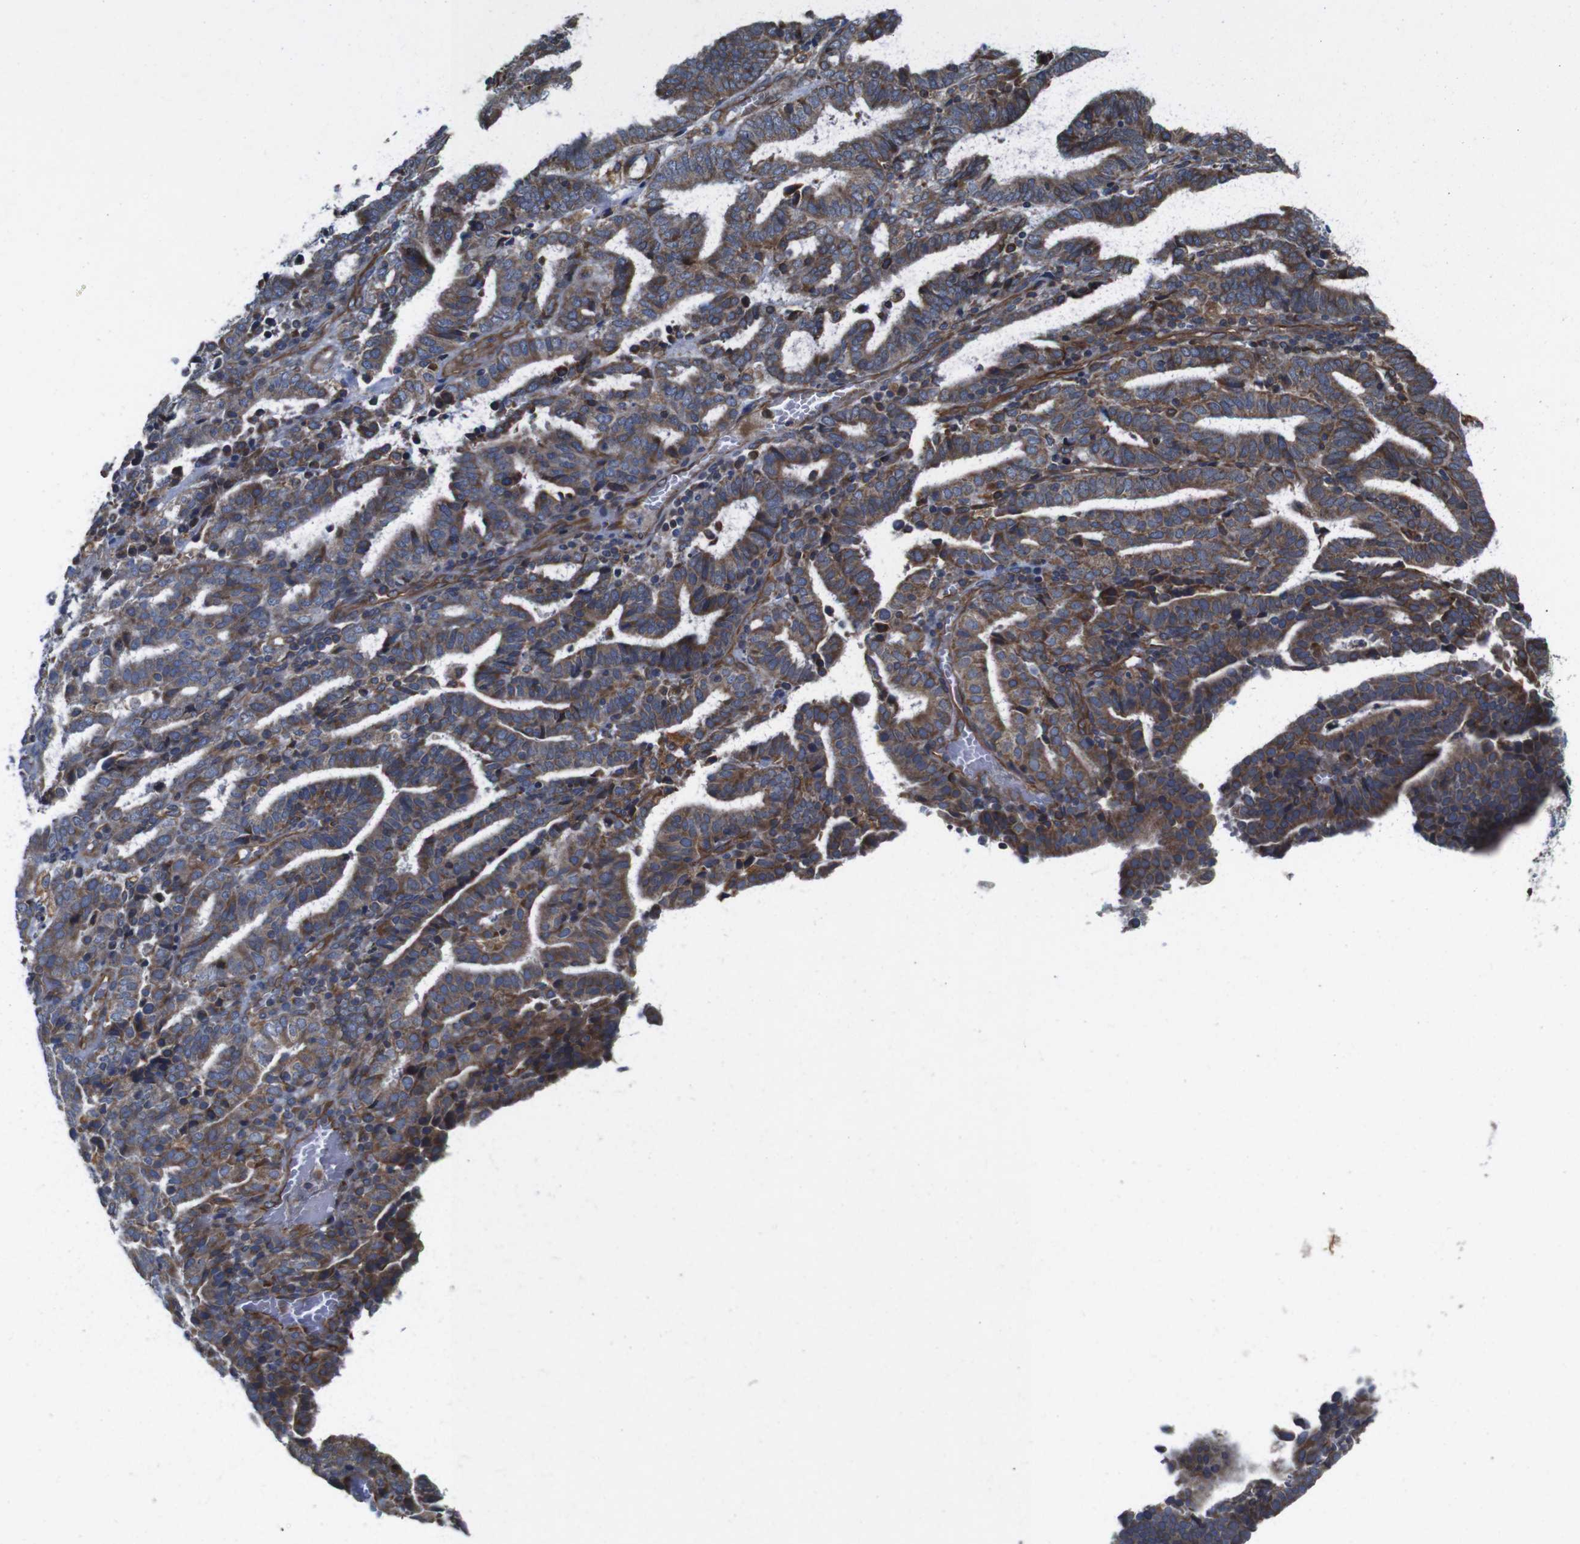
{"staining": {"intensity": "moderate", "quantity": ">75%", "location": "cytoplasmic/membranous"}, "tissue": "endometrial cancer", "cell_type": "Tumor cells", "image_type": "cancer", "snomed": [{"axis": "morphology", "description": "Adenocarcinoma, NOS"}, {"axis": "topography", "description": "Uterus"}], "caption": "Protein analysis of endometrial cancer (adenocarcinoma) tissue exhibits moderate cytoplasmic/membranous expression in approximately >75% of tumor cells.", "gene": "POMK", "patient": {"sex": "female", "age": 83}}